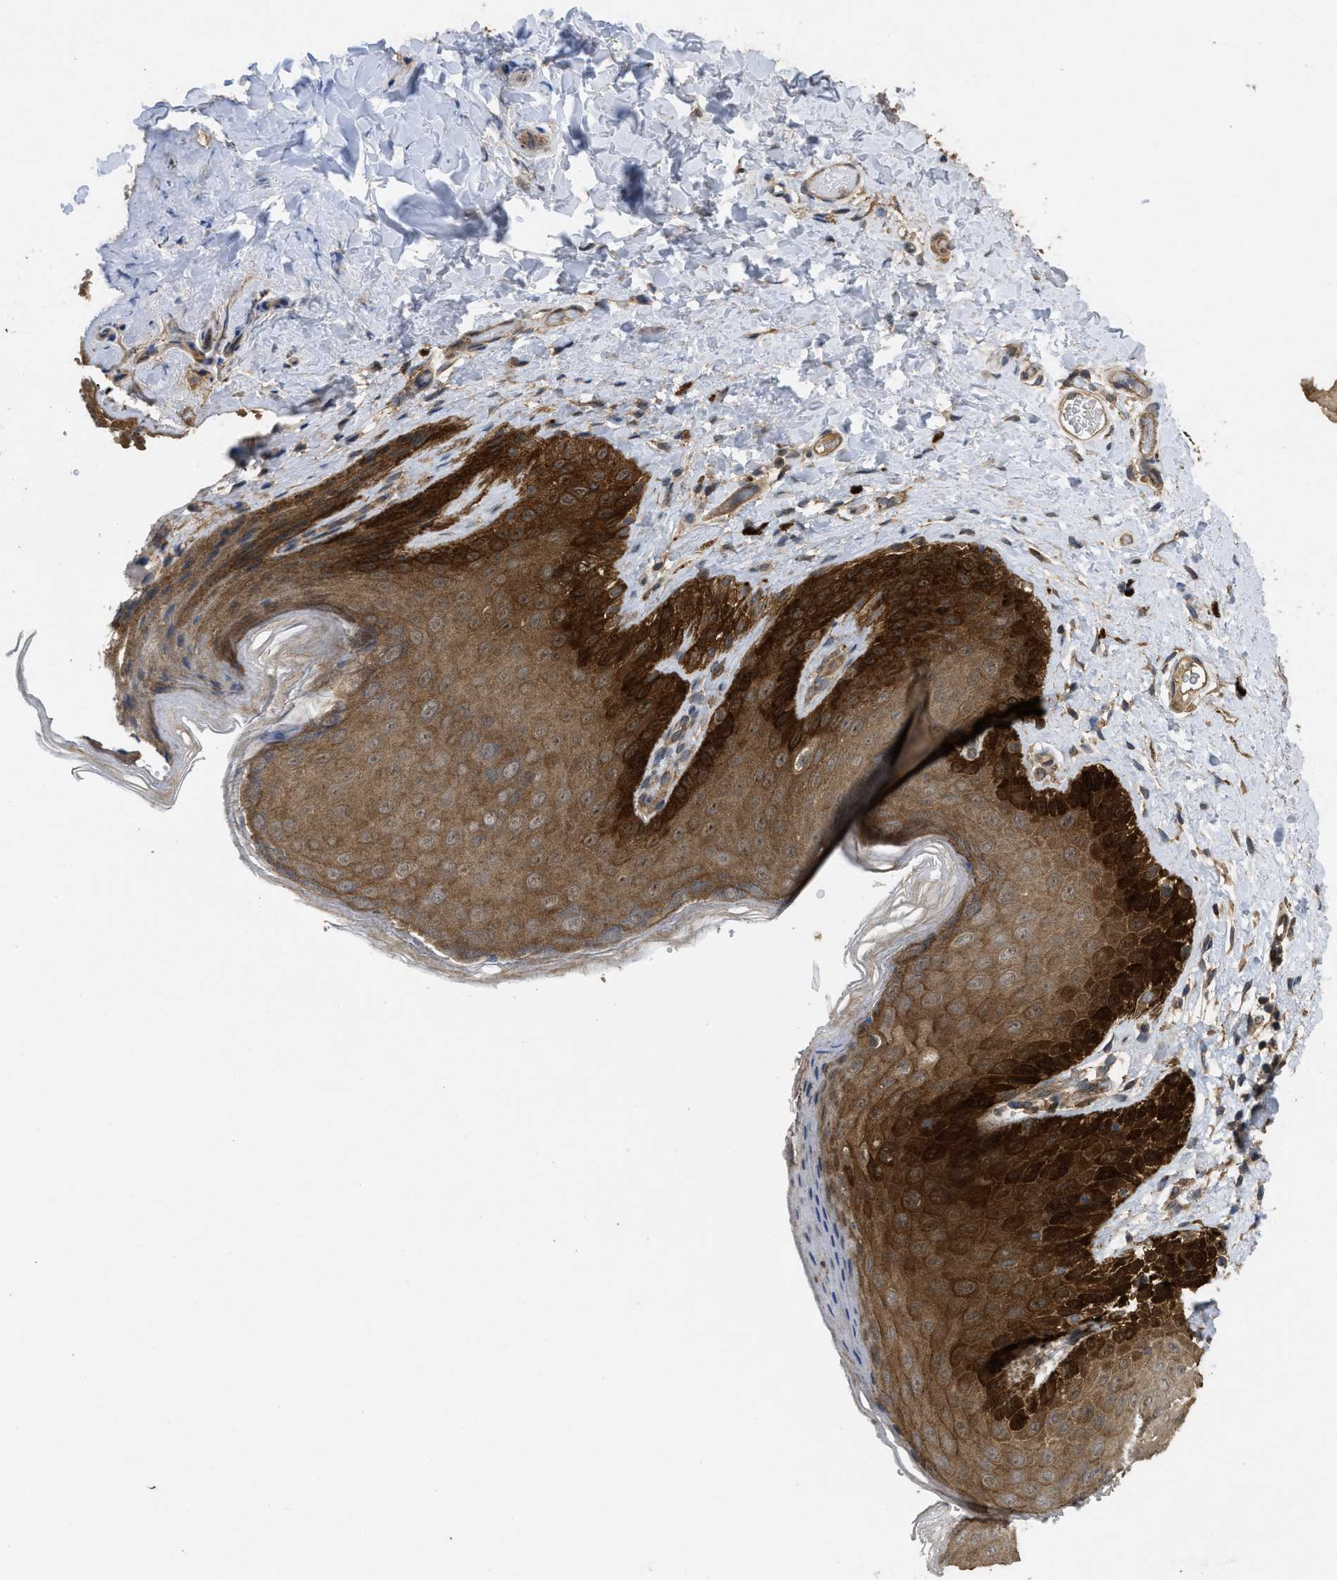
{"staining": {"intensity": "strong", "quantity": ">75%", "location": "cytoplasmic/membranous"}, "tissue": "skin", "cell_type": "Epidermal cells", "image_type": "normal", "snomed": [{"axis": "morphology", "description": "Normal tissue, NOS"}, {"axis": "topography", "description": "Anal"}], "caption": "Immunohistochemical staining of benign human skin exhibits strong cytoplasmic/membranous protein expression in approximately >75% of epidermal cells.", "gene": "FZD6", "patient": {"sex": "male", "age": 44}}